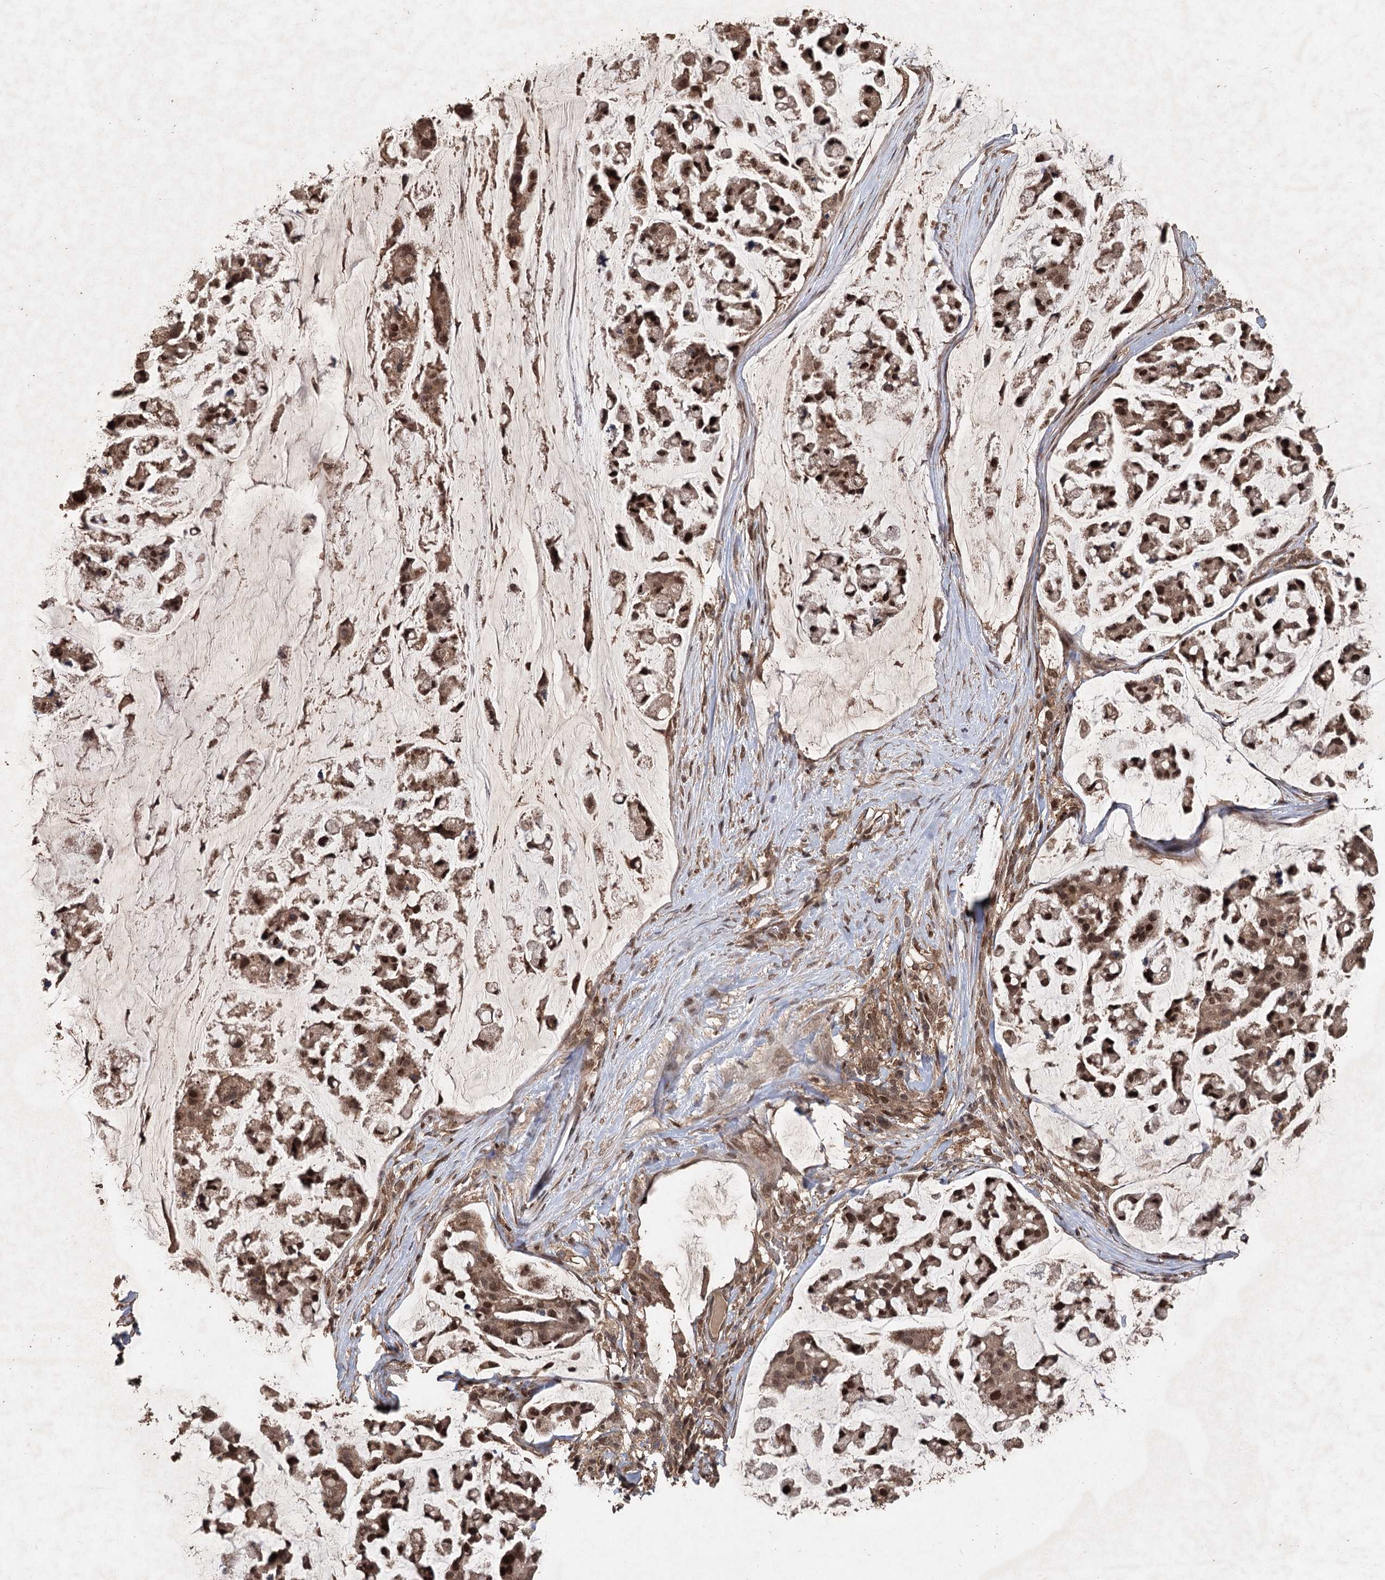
{"staining": {"intensity": "moderate", "quantity": ">75%", "location": "nuclear"}, "tissue": "stomach cancer", "cell_type": "Tumor cells", "image_type": "cancer", "snomed": [{"axis": "morphology", "description": "Adenocarcinoma, NOS"}, {"axis": "topography", "description": "Stomach, lower"}], "caption": "An IHC micrograph of tumor tissue is shown. Protein staining in brown labels moderate nuclear positivity in adenocarcinoma (stomach) within tumor cells. (IHC, brightfield microscopy, high magnification).", "gene": "FBXO7", "patient": {"sex": "male", "age": 67}}